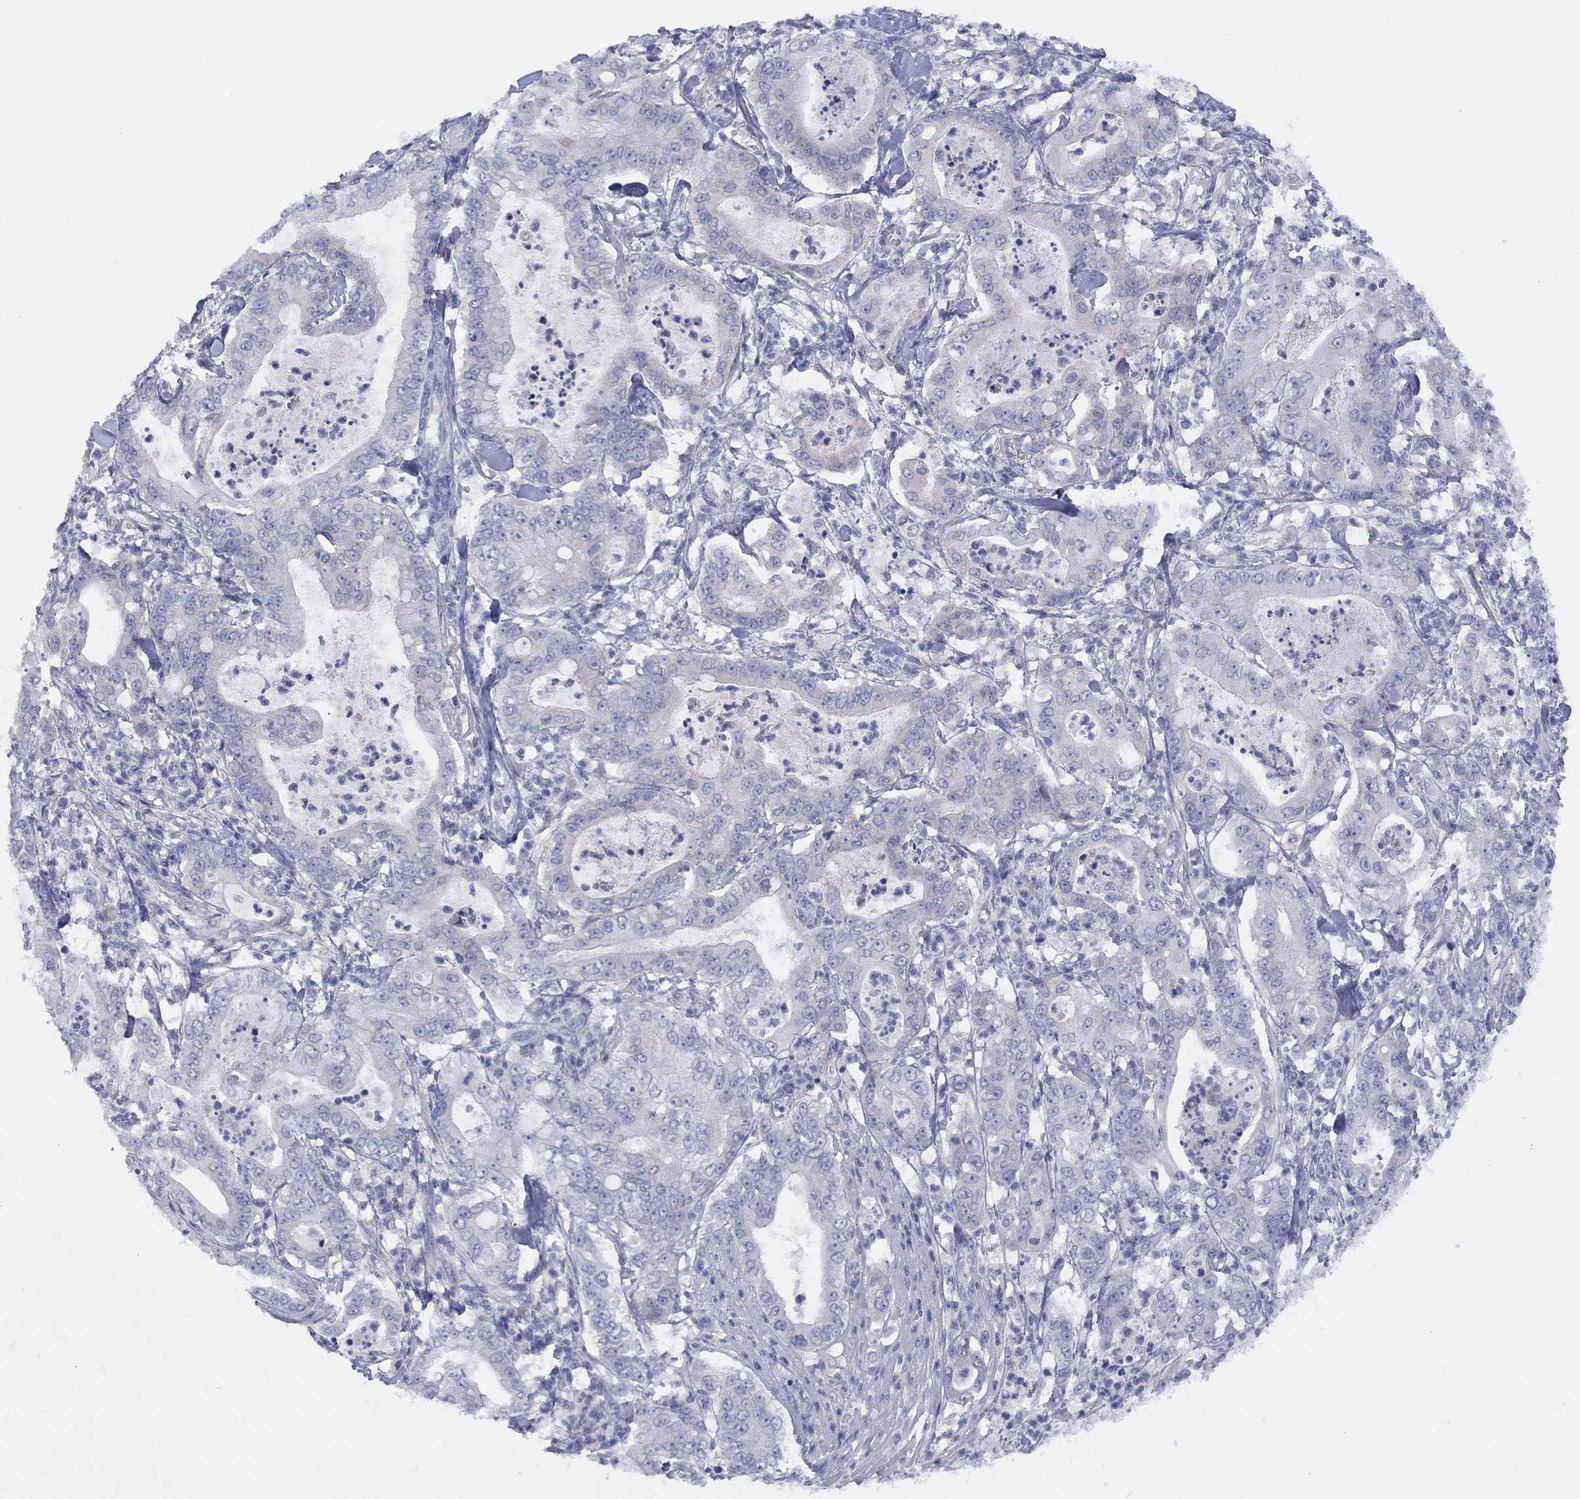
{"staining": {"intensity": "negative", "quantity": "none", "location": "none"}, "tissue": "pancreatic cancer", "cell_type": "Tumor cells", "image_type": "cancer", "snomed": [{"axis": "morphology", "description": "Adenocarcinoma, NOS"}, {"axis": "topography", "description": "Pancreas"}], "caption": "Human adenocarcinoma (pancreatic) stained for a protein using IHC shows no staining in tumor cells.", "gene": "CYP2B6", "patient": {"sex": "male", "age": 71}}